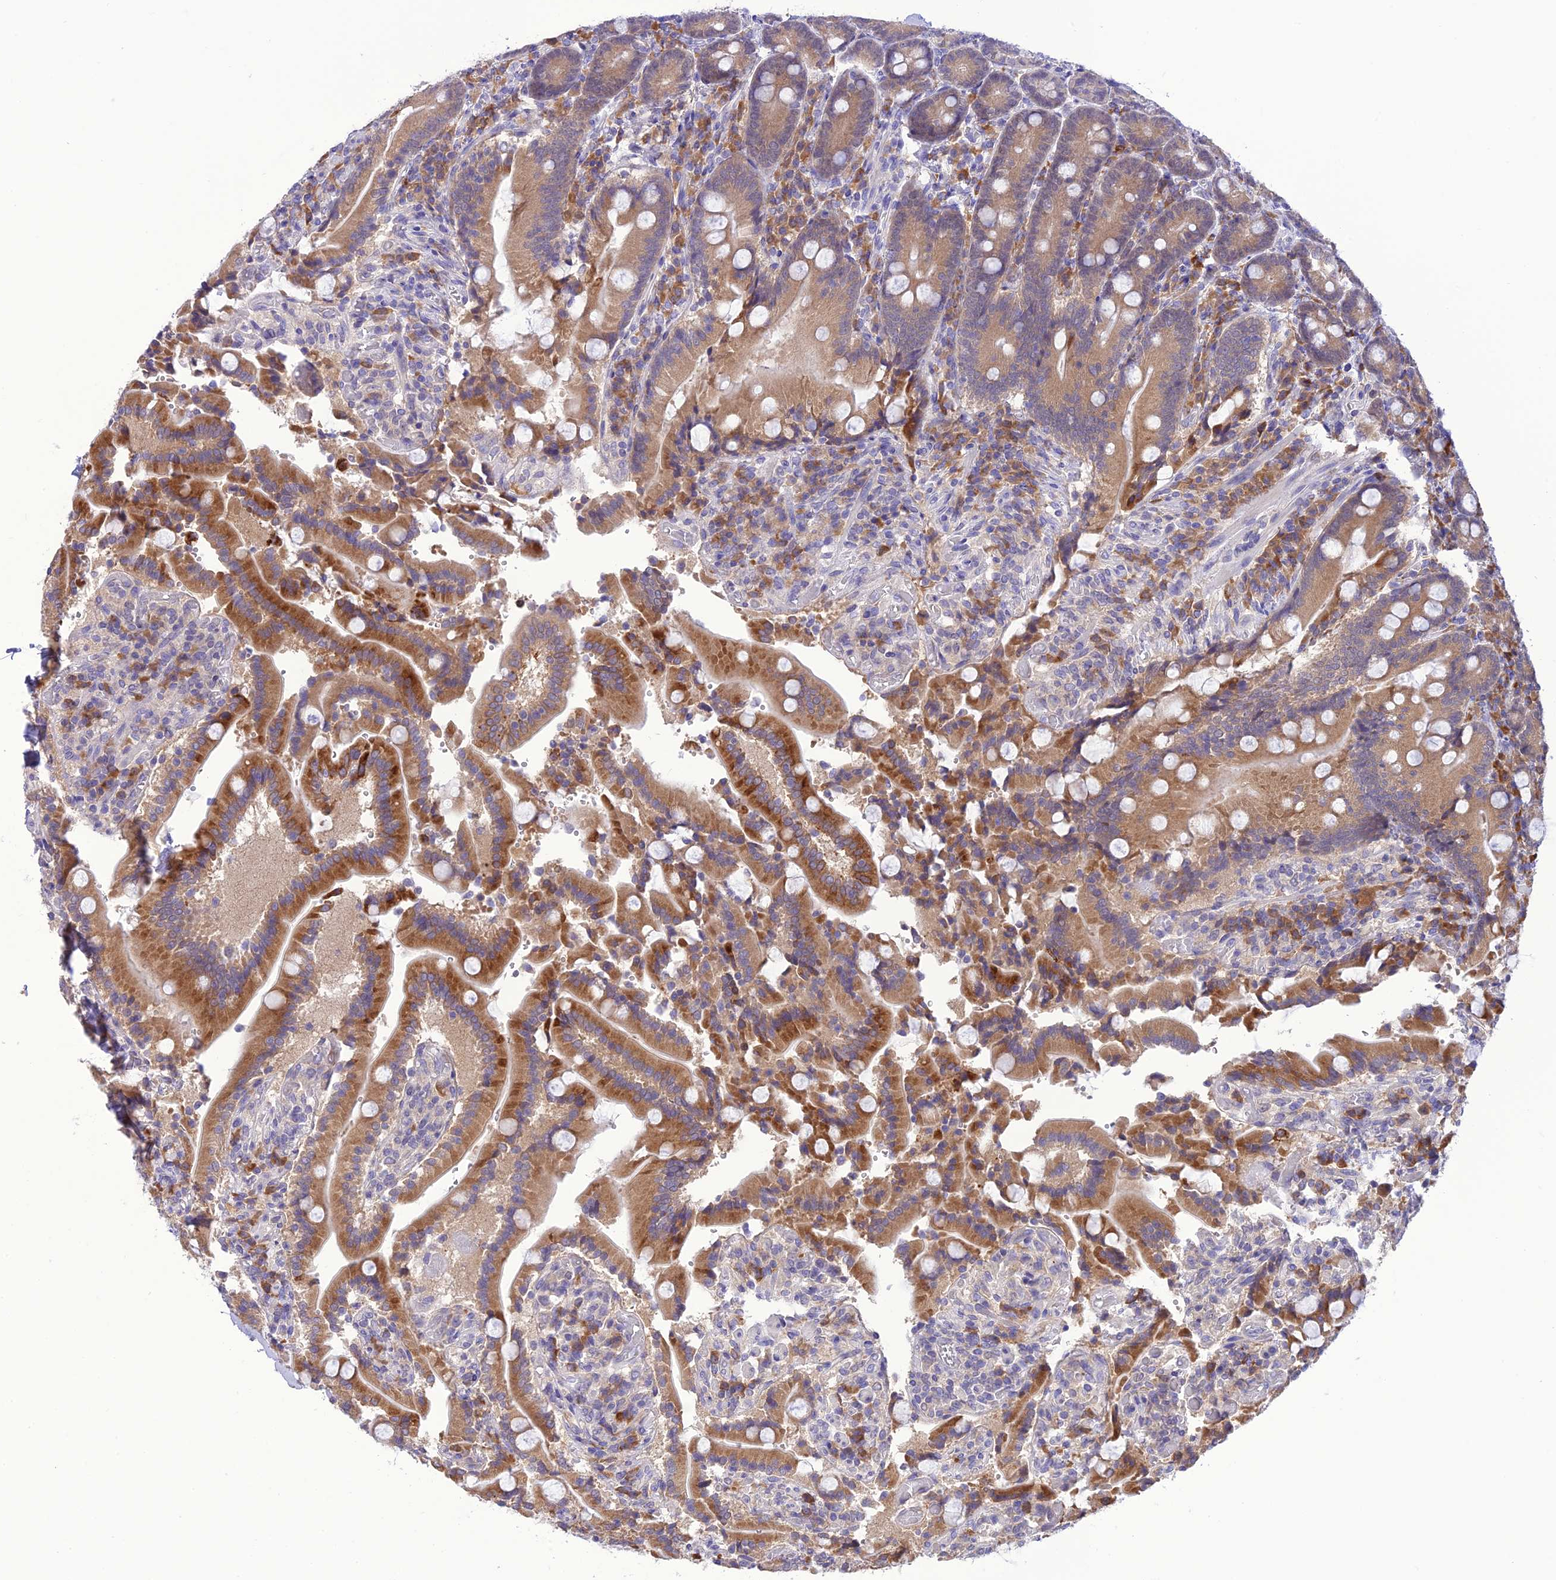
{"staining": {"intensity": "moderate", "quantity": ">75%", "location": "cytoplasmic/membranous"}, "tissue": "duodenum", "cell_type": "Glandular cells", "image_type": "normal", "snomed": [{"axis": "morphology", "description": "Normal tissue, NOS"}, {"axis": "topography", "description": "Duodenum"}], "caption": "DAB immunohistochemical staining of benign human duodenum displays moderate cytoplasmic/membranous protein positivity in approximately >75% of glandular cells. (Brightfield microscopy of DAB IHC at high magnification).", "gene": "RNF126", "patient": {"sex": "female", "age": 62}}